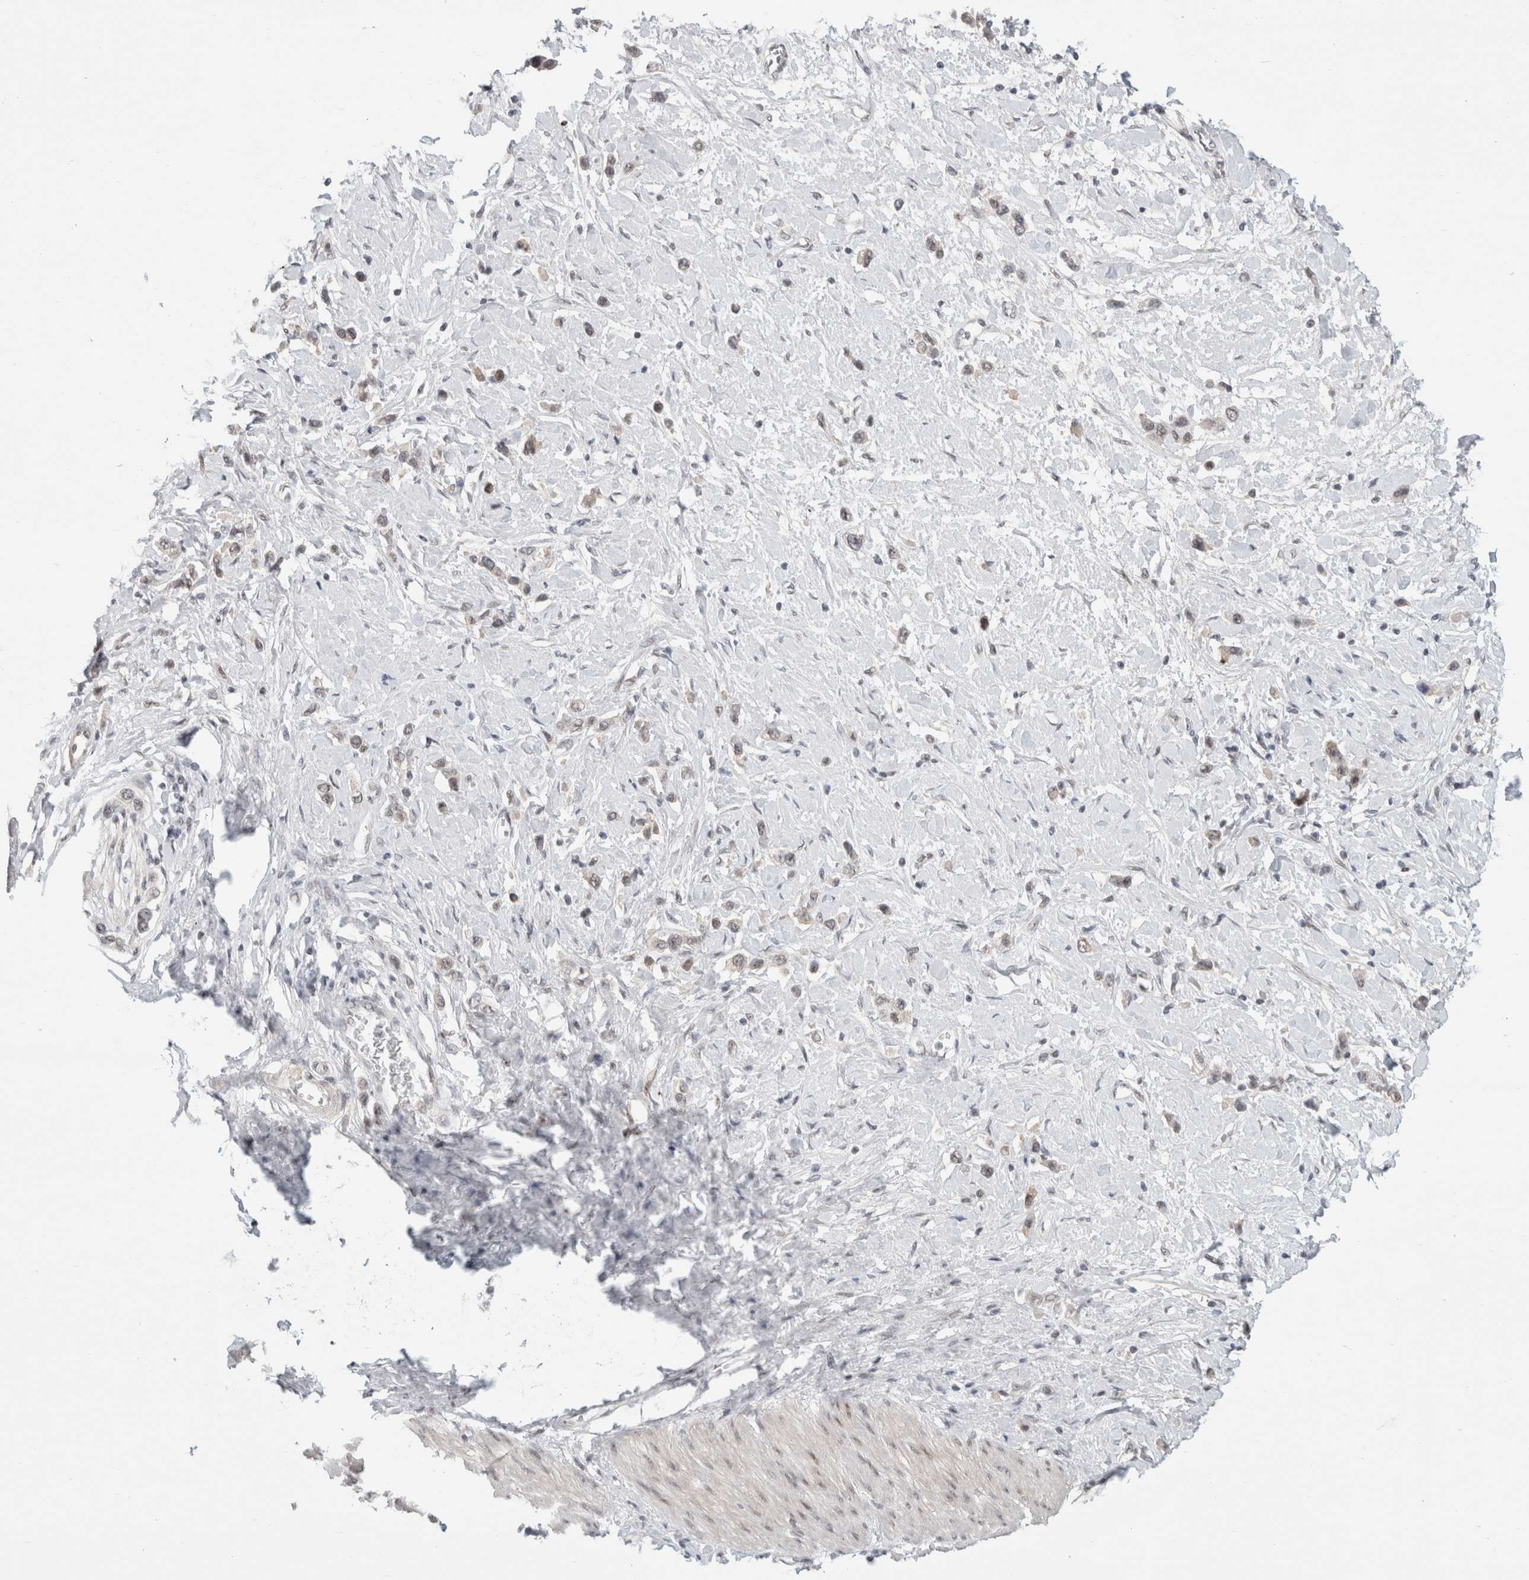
{"staining": {"intensity": "negative", "quantity": "none", "location": "none"}, "tissue": "stomach cancer", "cell_type": "Tumor cells", "image_type": "cancer", "snomed": [{"axis": "morphology", "description": "Adenocarcinoma, NOS"}, {"axis": "topography", "description": "Stomach"}], "caption": "High magnification brightfield microscopy of stomach cancer stained with DAB (brown) and counterstained with hematoxylin (blue): tumor cells show no significant expression. The staining was performed using DAB (3,3'-diaminobenzidine) to visualize the protein expression in brown, while the nuclei were stained in blue with hematoxylin (Magnification: 20x).", "gene": "SENP6", "patient": {"sex": "female", "age": 65}}